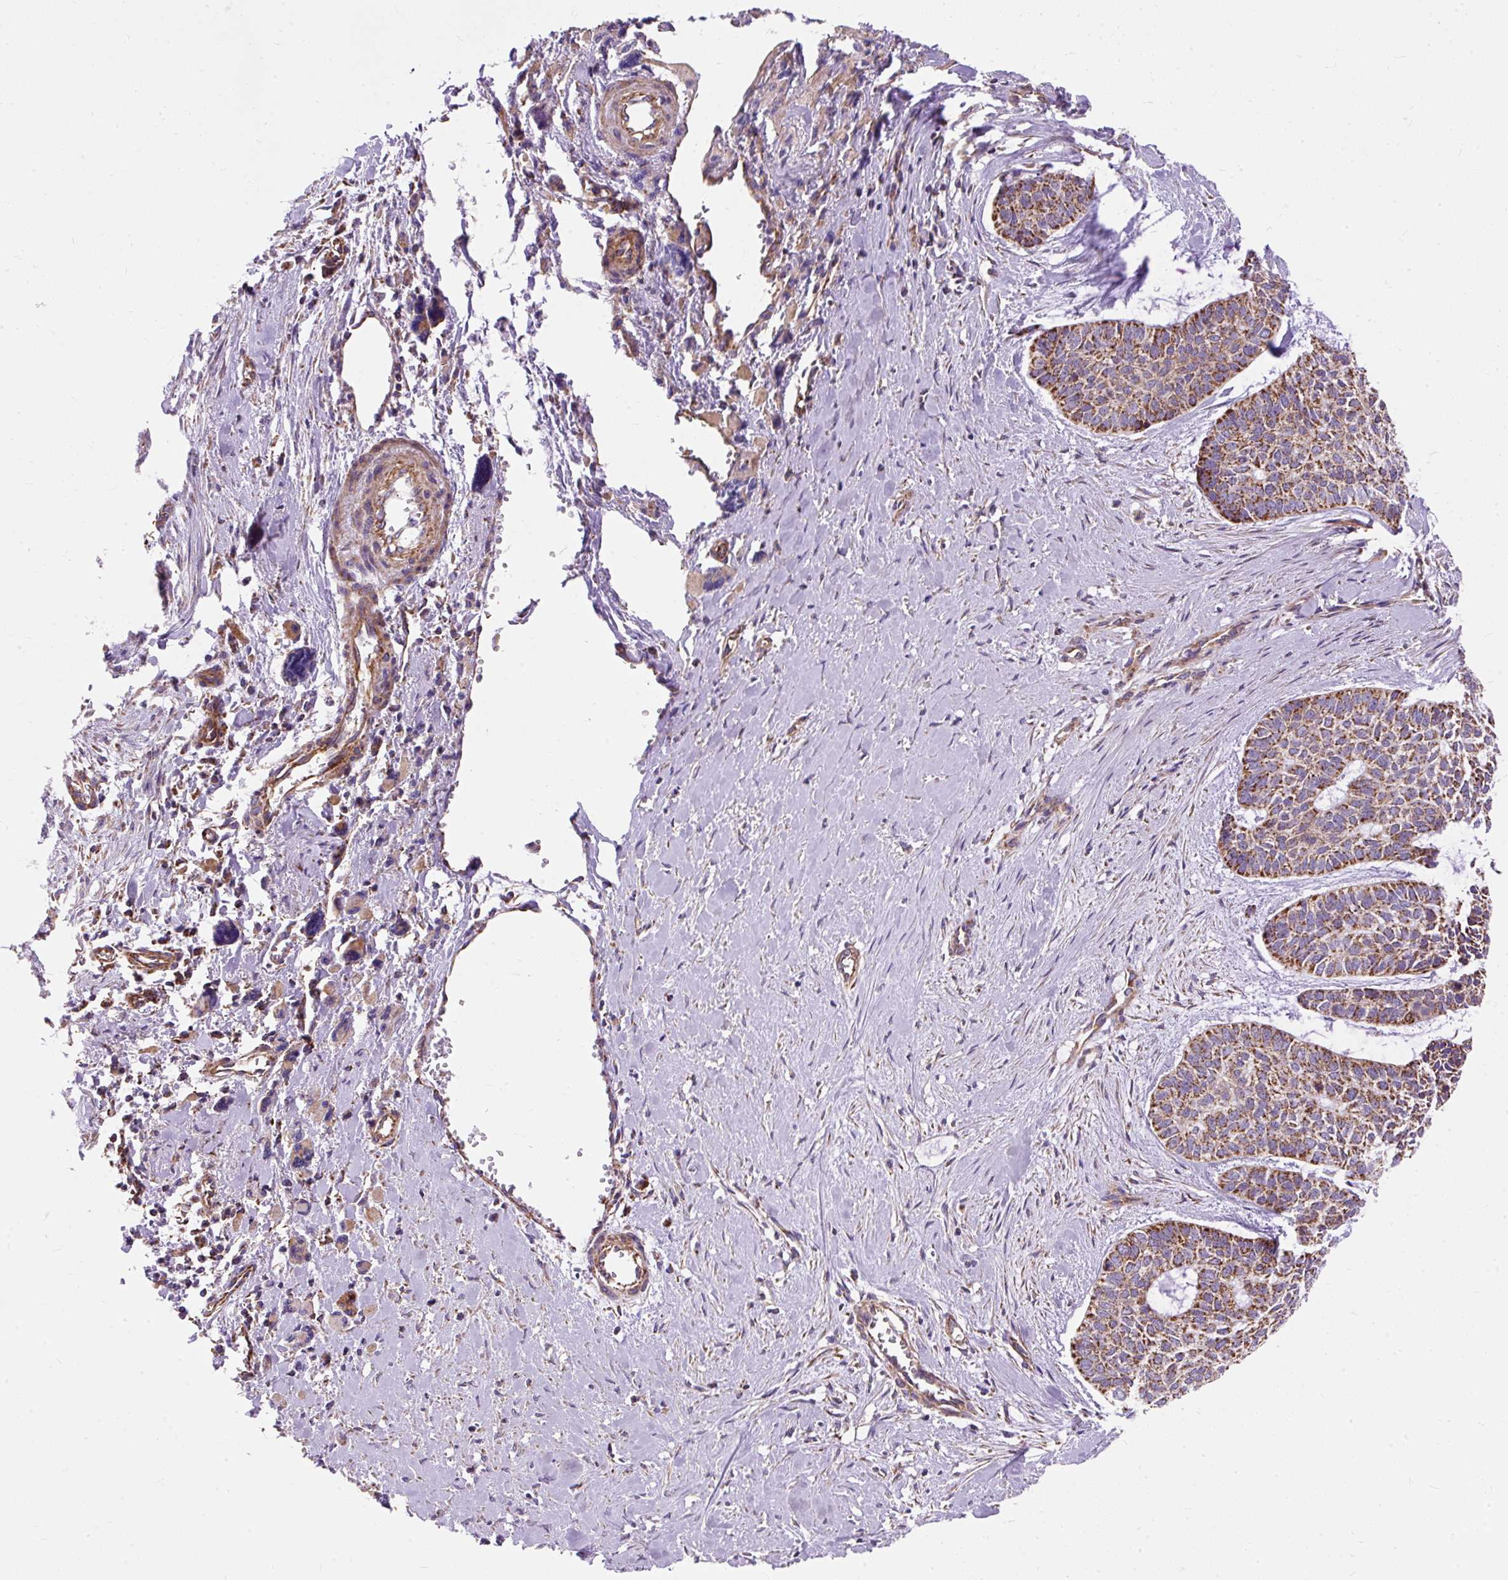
{"staining": {"intensity": "strong", "quantity": ">75%", "location": "cytoplasmic/membranous"}, "tissue": "skin cancer", "cell_type": "Tumor cells", "image_type": "cancer", "snomed": [{"axis": "morphology", "description": "Basal cell carcinoma"}, {"axis": "topography", "description": "Skin"}], "caption": "A brown stain highlights strong cytoplasmic/membranous staining of a protein in skin cancer tumor cells. (DAB IHC with brightfield microscopy, high magnification).", "gene": "CEP290", "patient": {"sex": "female", "age": 64}}